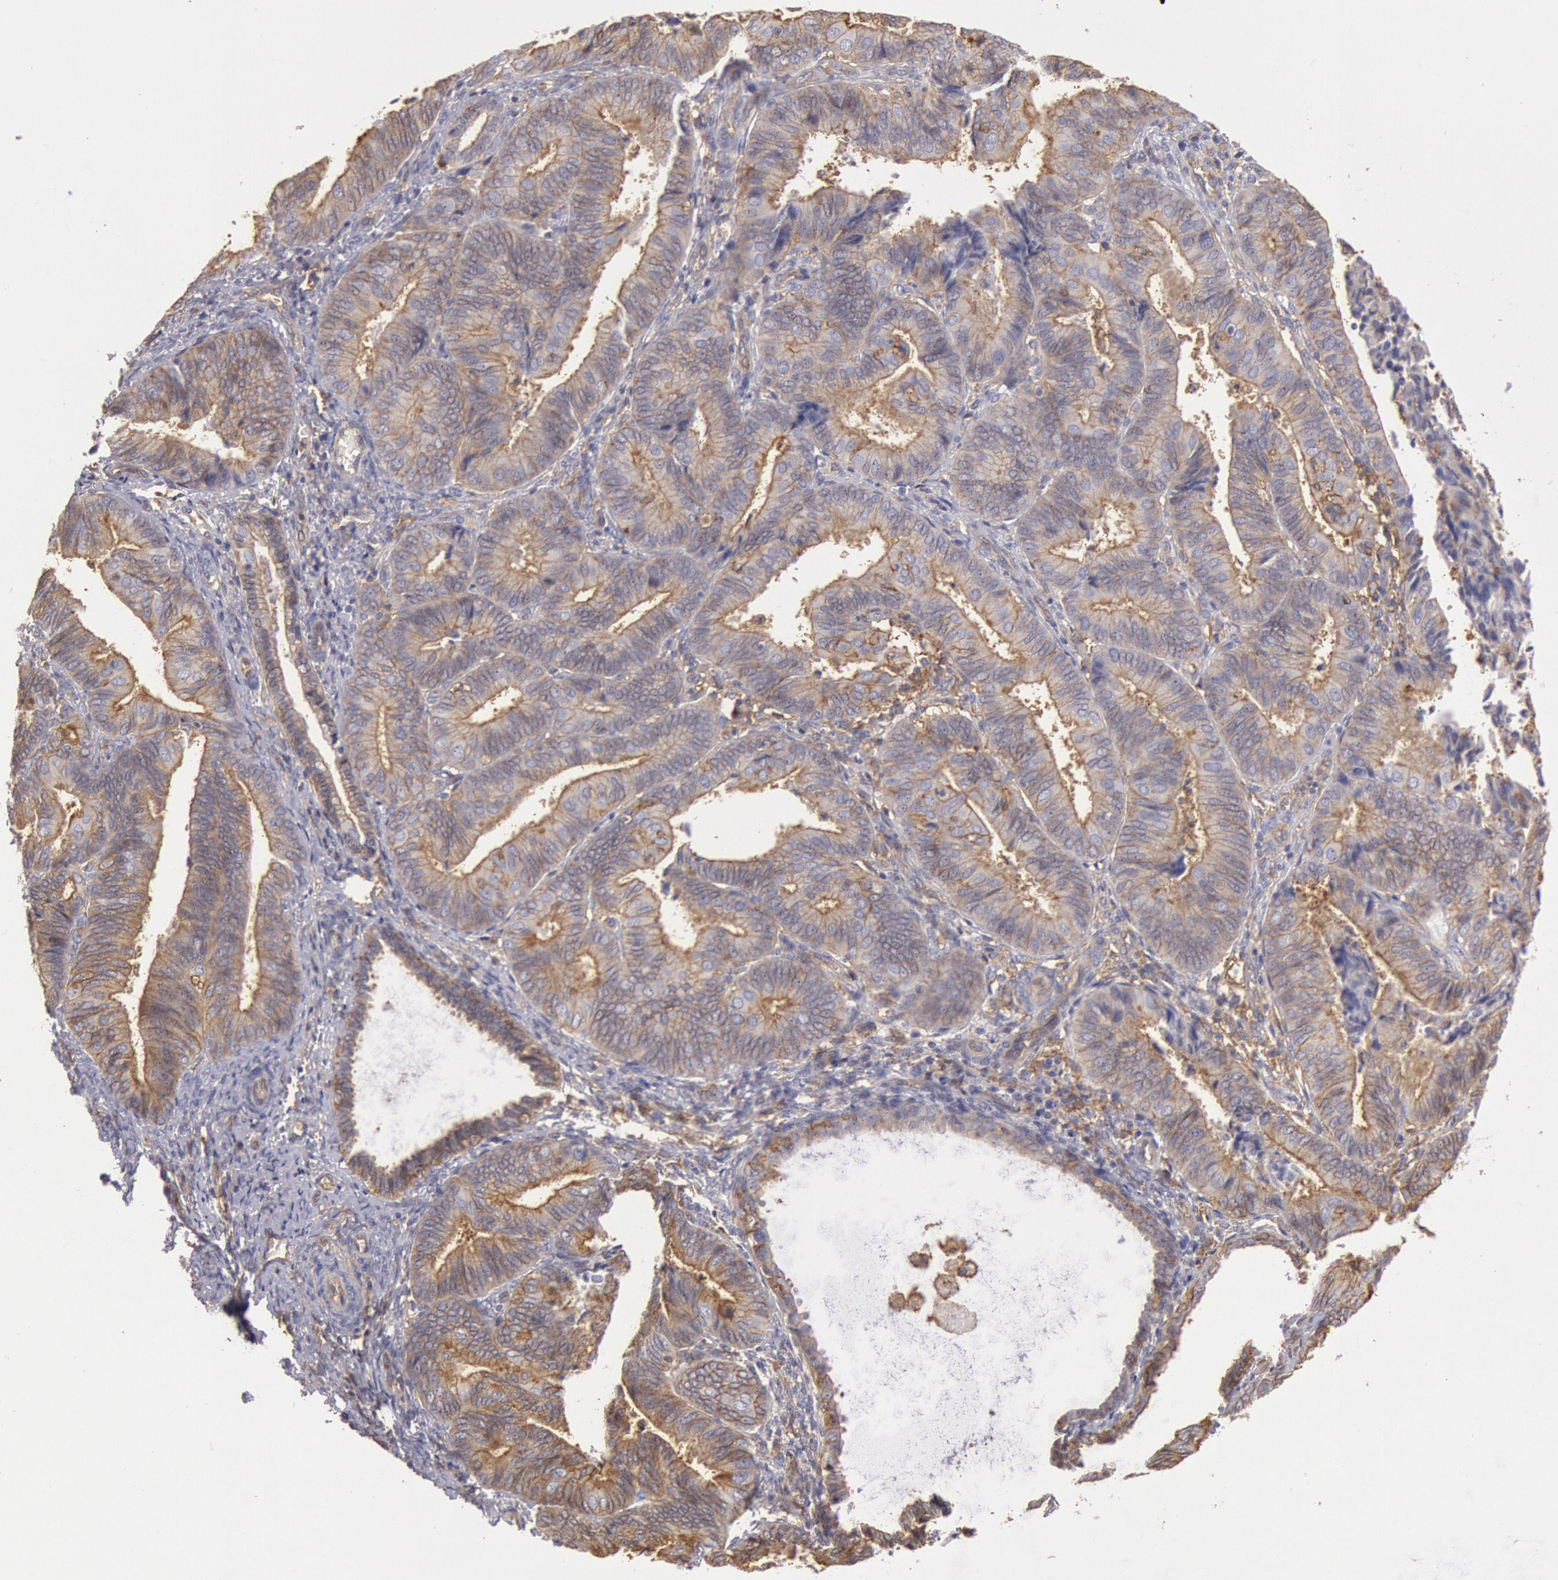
{"staining": {"intensity": "moderate", "quantity": ">75%", "location": "cytoplasmic/membranous"}, "tissue": "endometrial cancer", "cell_type": "Tumor cells", "image_type": "cancer", "snomed": [{"axis": "morphology", "description": "Adenocarcinoma, NOS"}, {"axis": "topography", "description": "Endometrium"}], "caption": "This photomicrograph demonstrates immunohistochemistry (IHC) staining of human endometrial cancer, with medium moderate cytoplasmic/membranous staining in about >75% of tumor cells.", "gene": "SNAP23", "patient": {"sex": "female", "age": 63}}